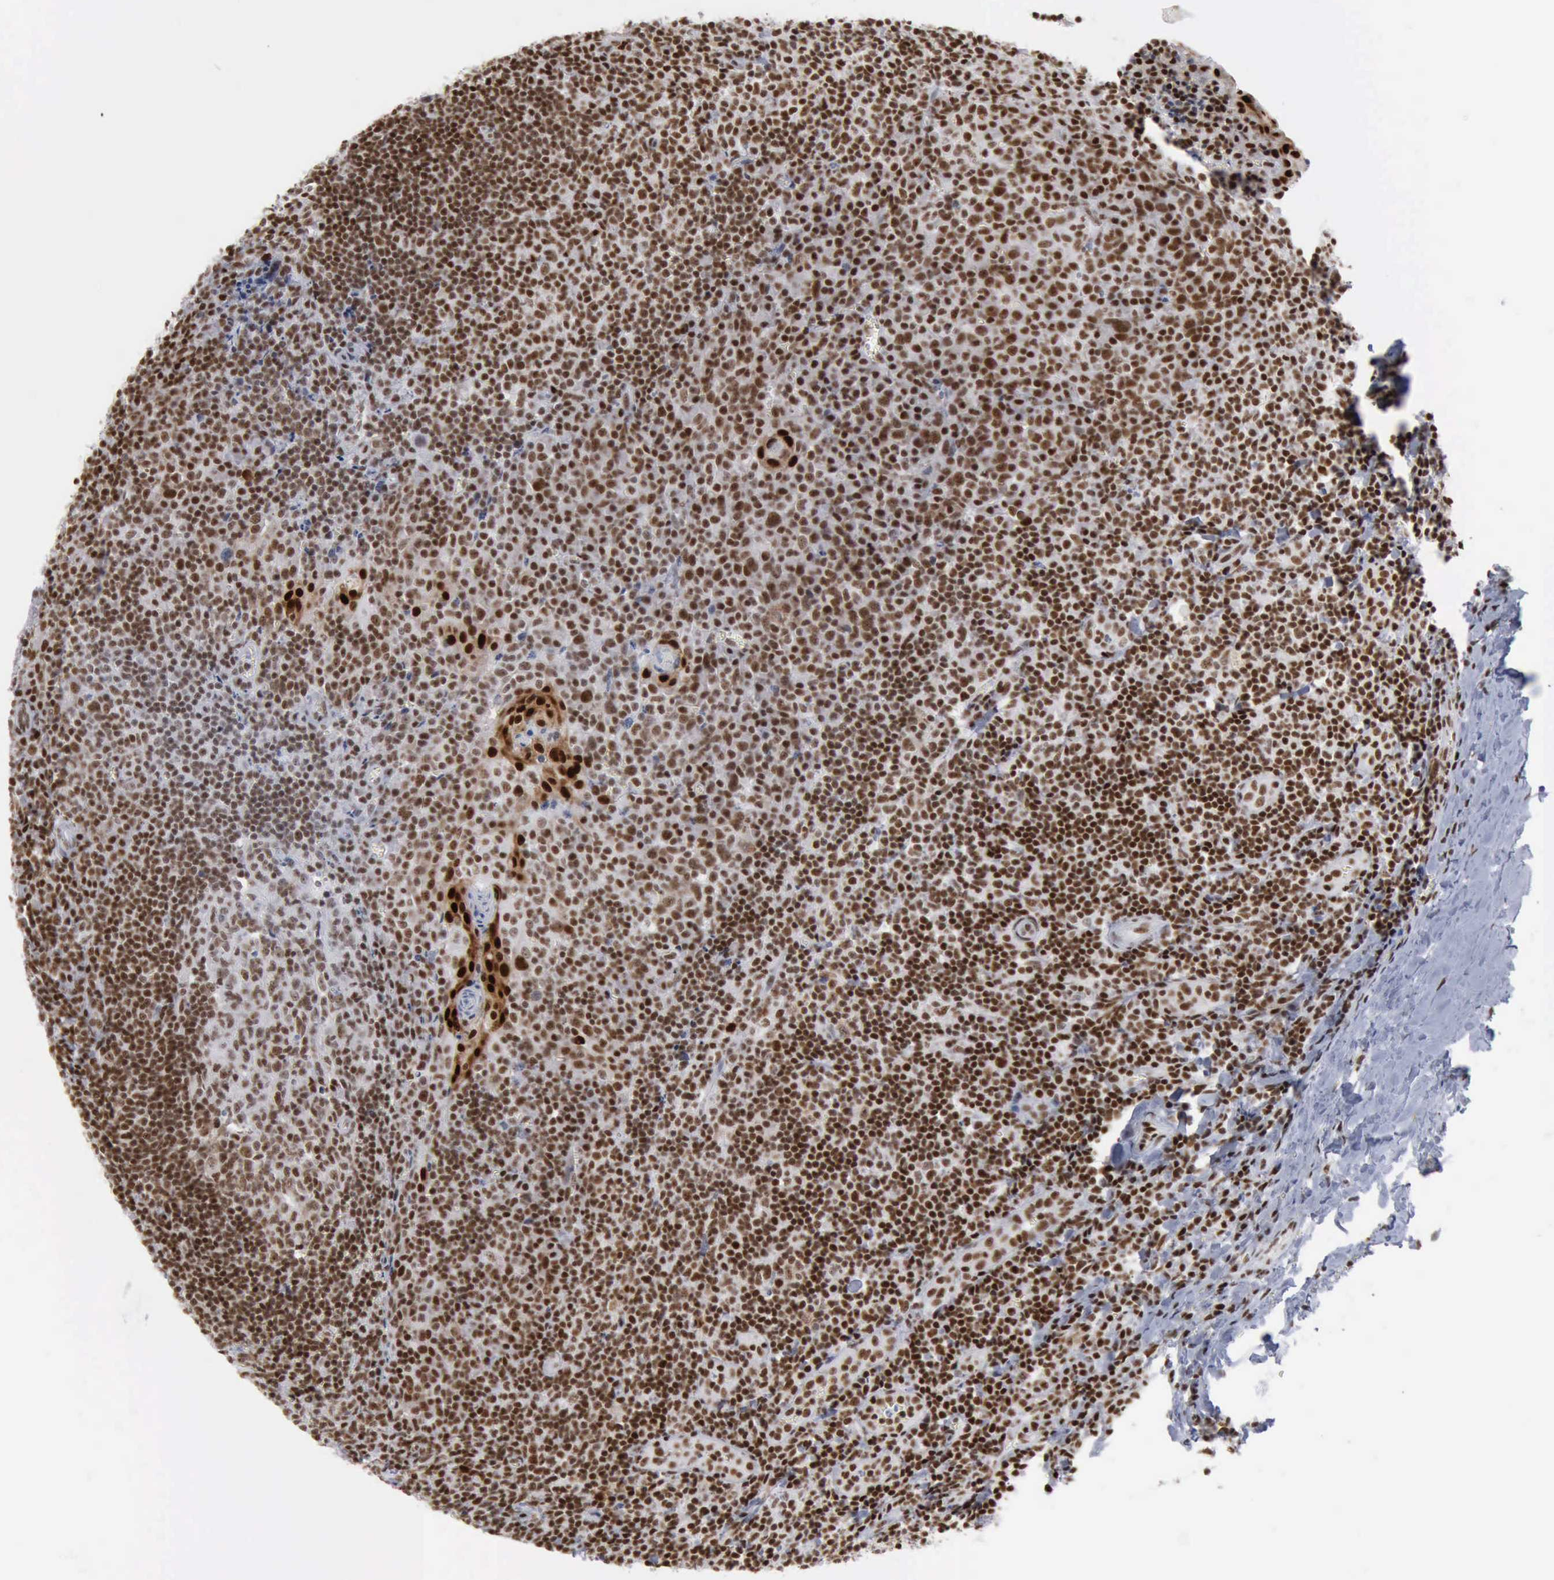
{"staining": {"intensity": "moderate", "quantity": ">75%", "location": "nuclear"}, "tissue": "tonsil", "cell_type": "Germinal center cells", "image_type": "normal", "snomed": [{"axis": "morphology", "description": "Normal tissue, NOS"}, {"axis": "topography", "description": "Tonsil"}], "caption": "Unremarkable tonsil demonstrates moderate nuclear positivity in about >75% of germinal center cells, visualized by immunohistochemistry. (brown staining indicates protein expression, while blue staining denotes nuclei).", "gene": "XPA", "patient": {"sex": "male", "age": 20}}